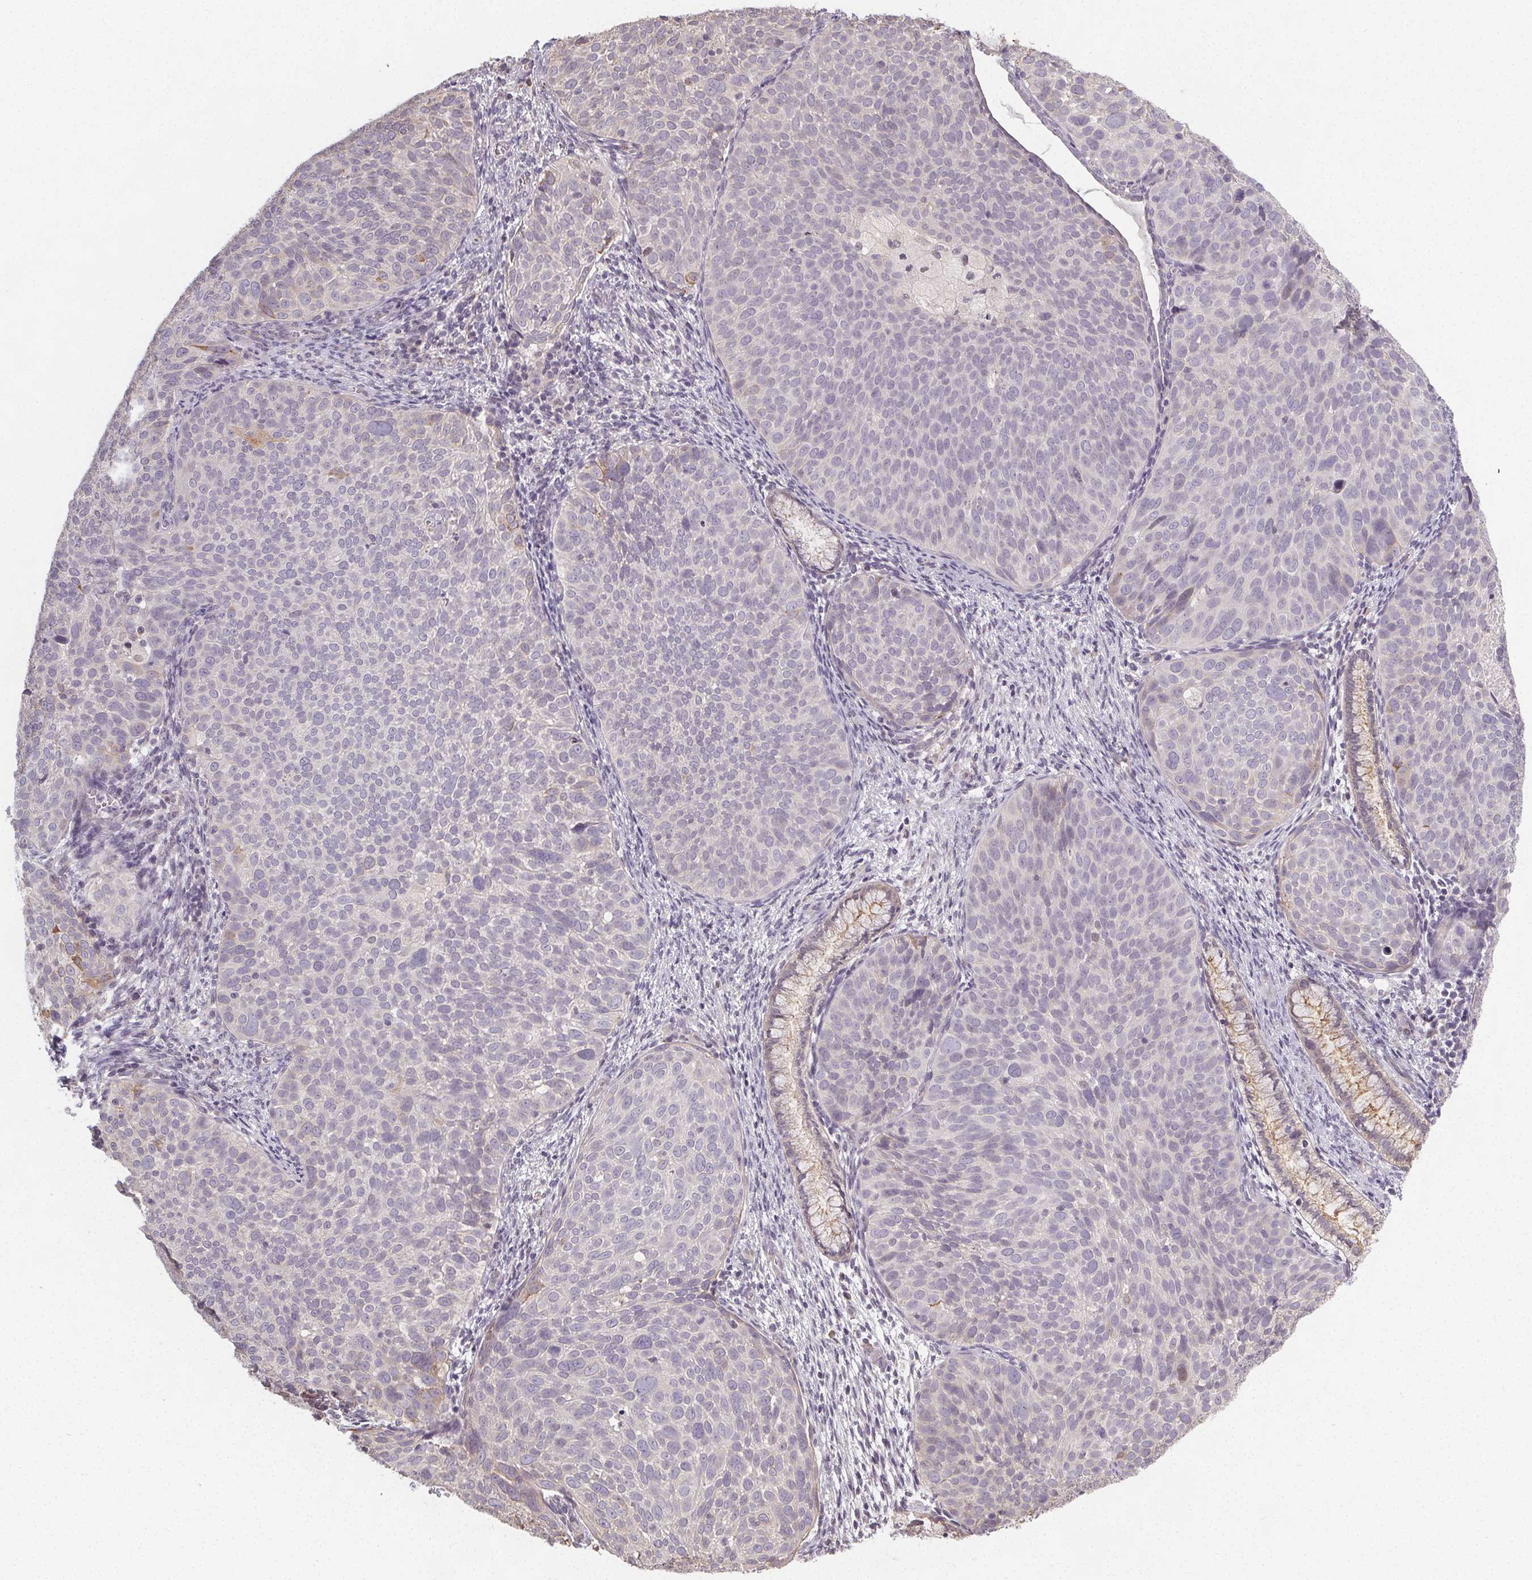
{"staining": {"intensity": "negative", "quantity": "none", "location": "none"}, "tissue": "cervical cancer", "cell_type": "Tumor cells", "image_type": "cancer", "snomed": [{"axis": "morphology", "description": "Squamous cell carcinoma, NOS"}, {"axis": "topography", "description": "Cervix"}], "caption": "Immunohistochemistry micrograph of squamous cell carcinoma (cervical) stained for a protein (brown), which displays no expression in tumor cells.", "gene": "SLC26A2", "patient": {"sex": "female", "age": 39}}